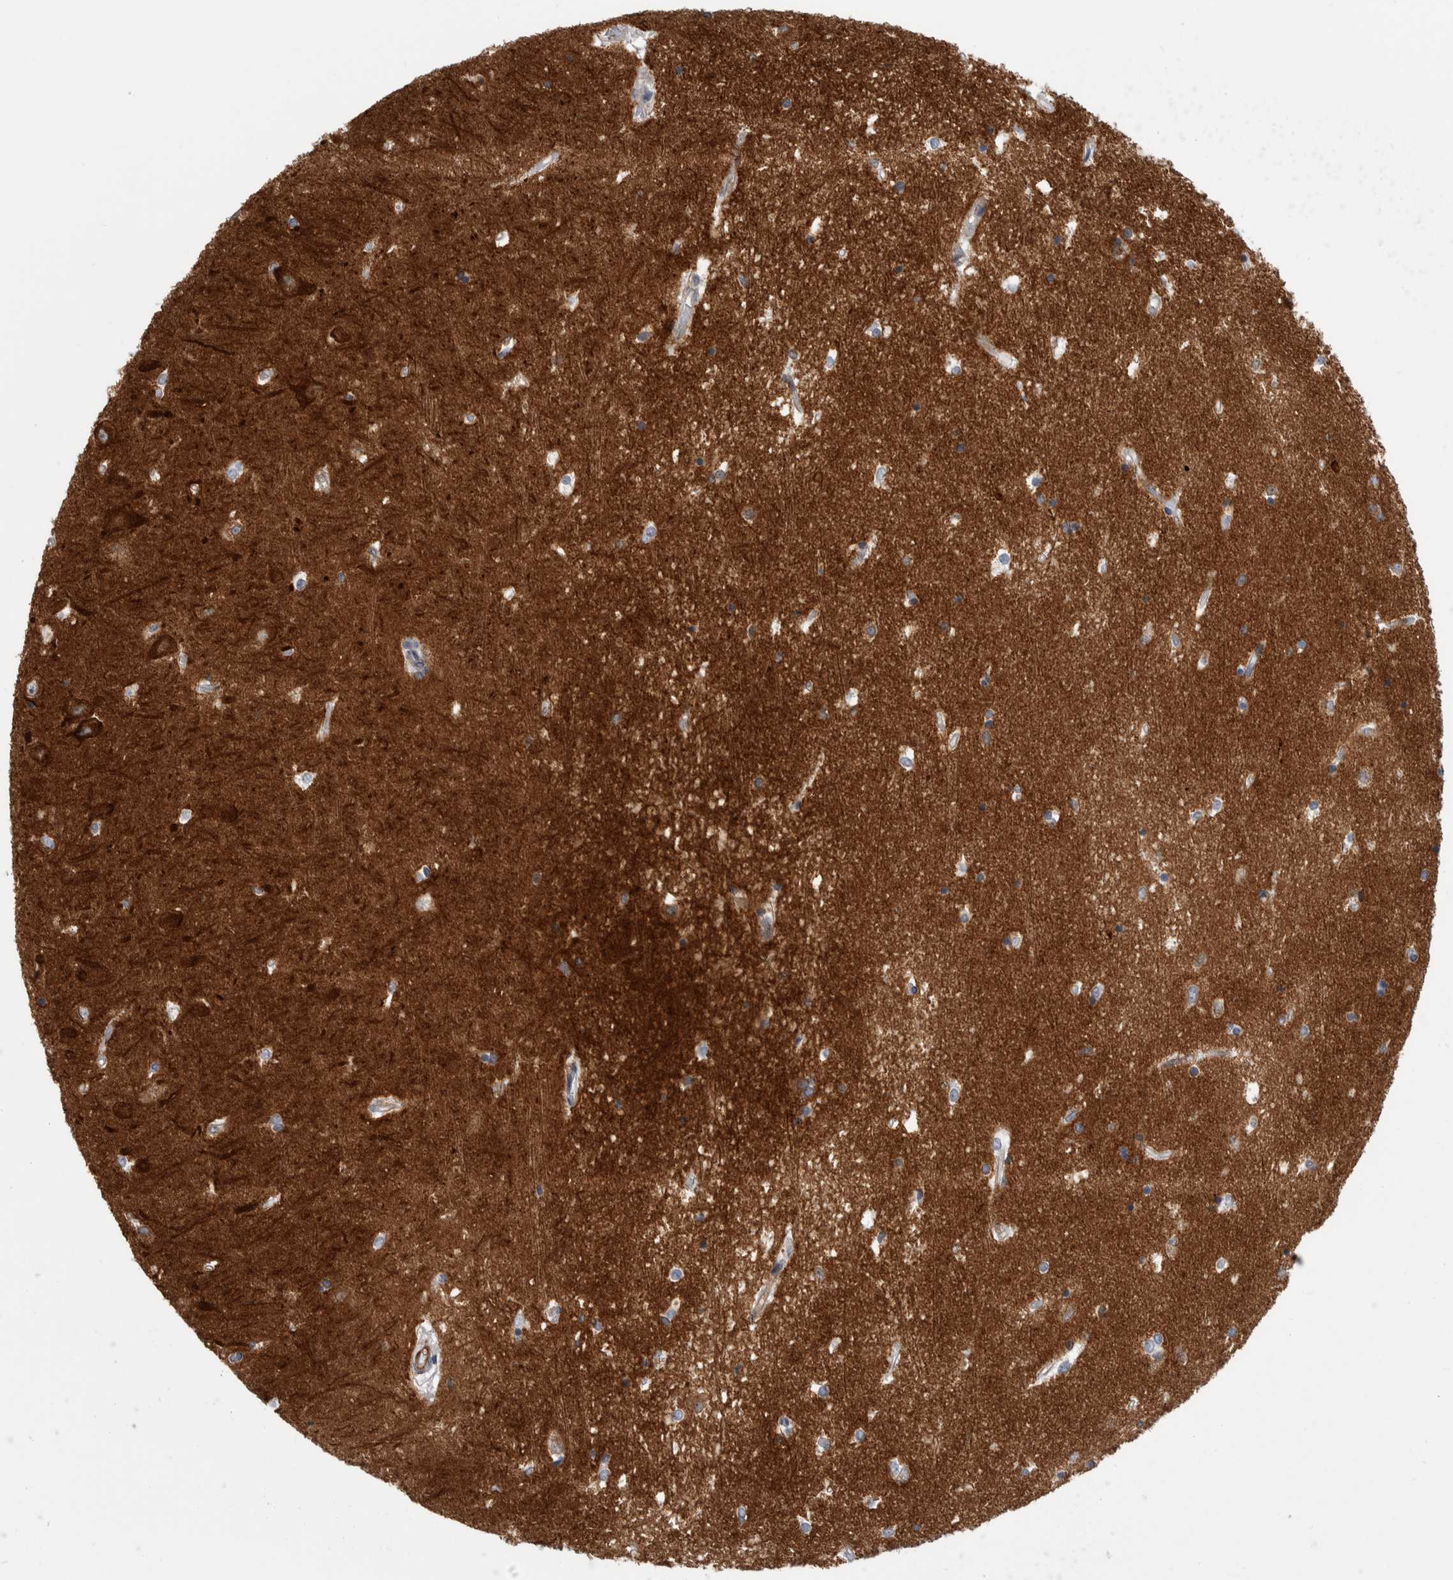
{"staining": {"intensity": "moderate", "quantity": "<25%", "location": "cytoplasmic/membranous"}, "tissue": "hippocampus", "cell_type": "Glial cells", "image_type": "normal", "snomed": [{"axis": "morphology", "description": "Normal tissue, NOS"}, {"axis": "topography", "description": "Hippocampus"}], "caption": "Immunohistochemical staining of benign hippocampus shows low levels of moderate cytoplasmic/membranous staining in about <25% of glial cells.", "gene": "MSL1", "patient": {"sex": "male", "age": 45}}